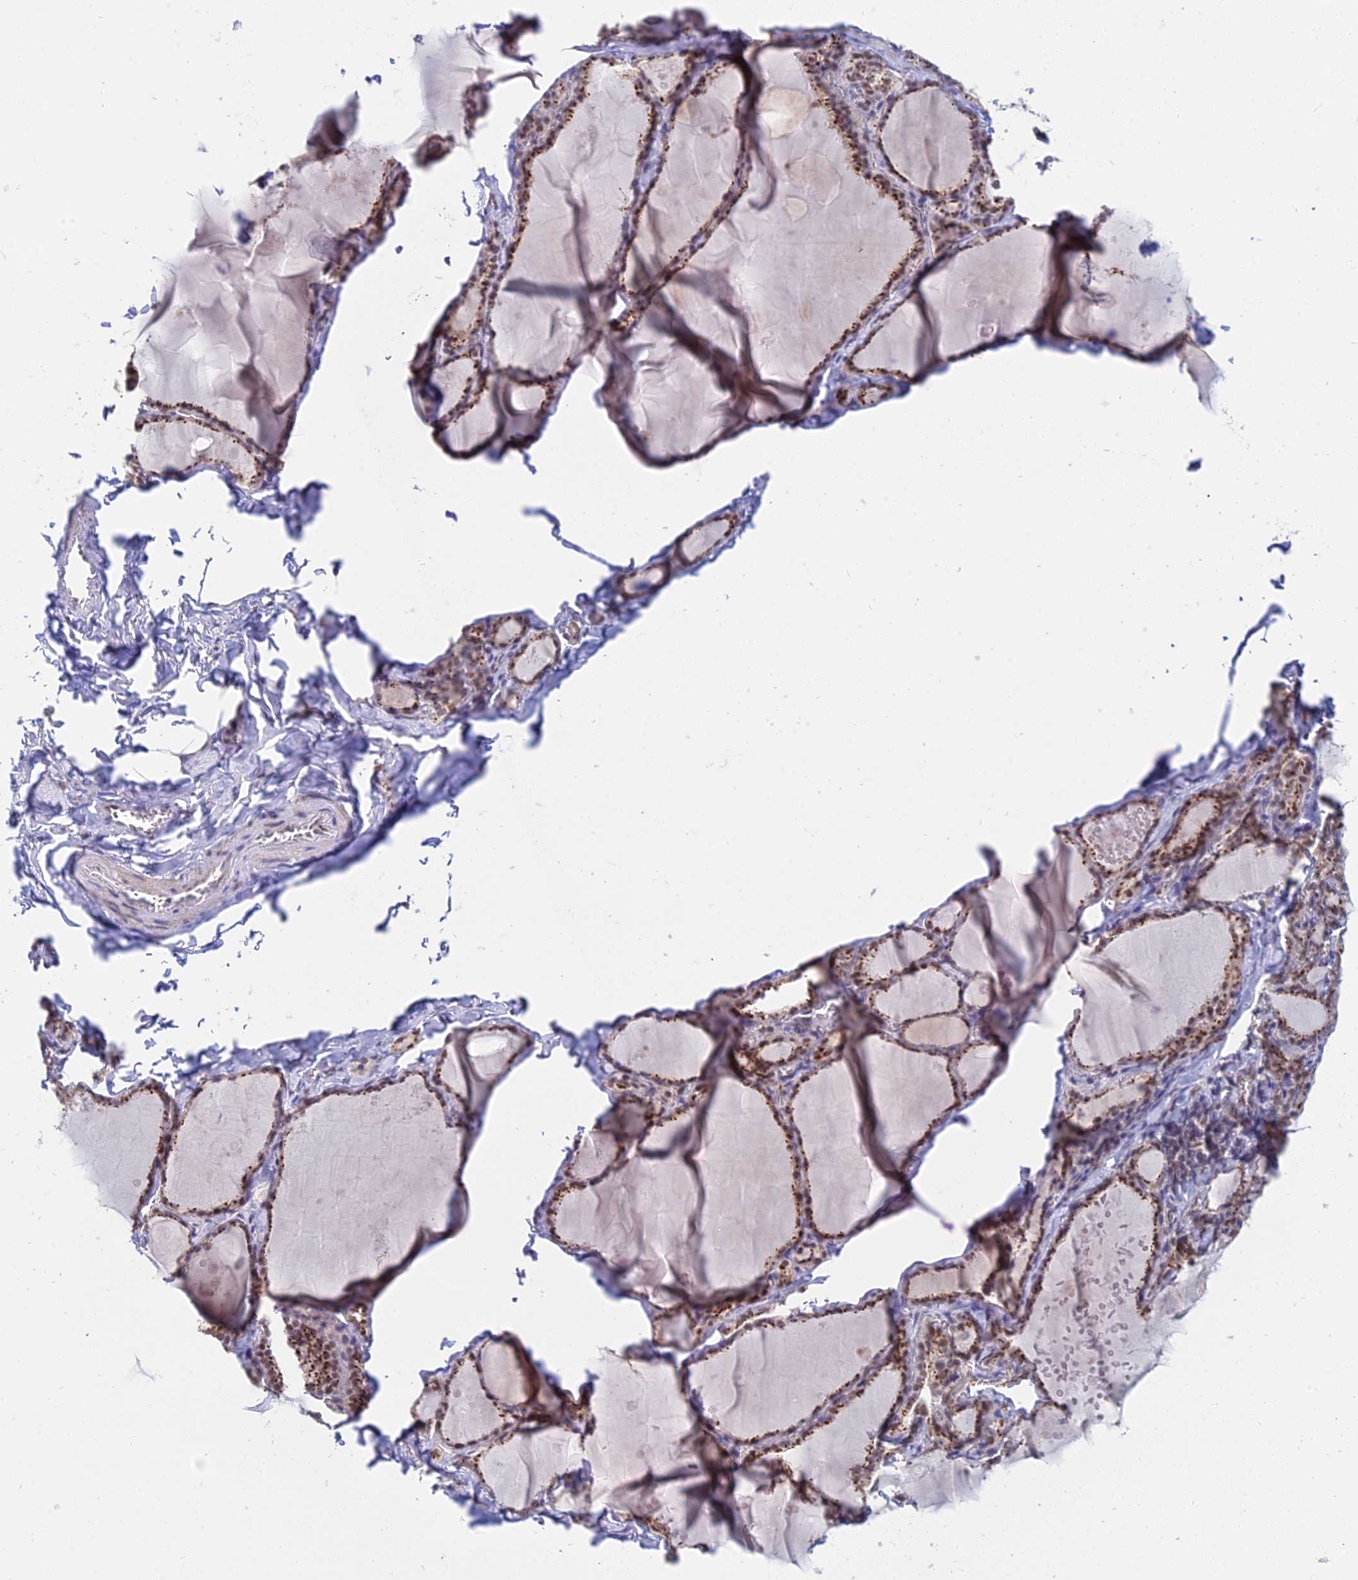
{"staining": {"intensity": "strong", "quantity": ">75%", "location": "cytoplasmic/membranous,nuclear"}, "tissue": "thyroid gland", "cell_type": "Glandular cells", "image_type": "normal", "snomed": [{"axis": "morphology", "description": "Normal tissue, NOS"}, {"axis": "topography", "description": "Thyroid gland"}], "caption": "Normal thyroid gland reveals strong cytoplasmic/membranous,nuclear expression in about >75% of glandular cells (IHC, brightfield microscopy, high magnification)..", "gene": "THOC3", "patient": {"sex": "male", "age": 56}}